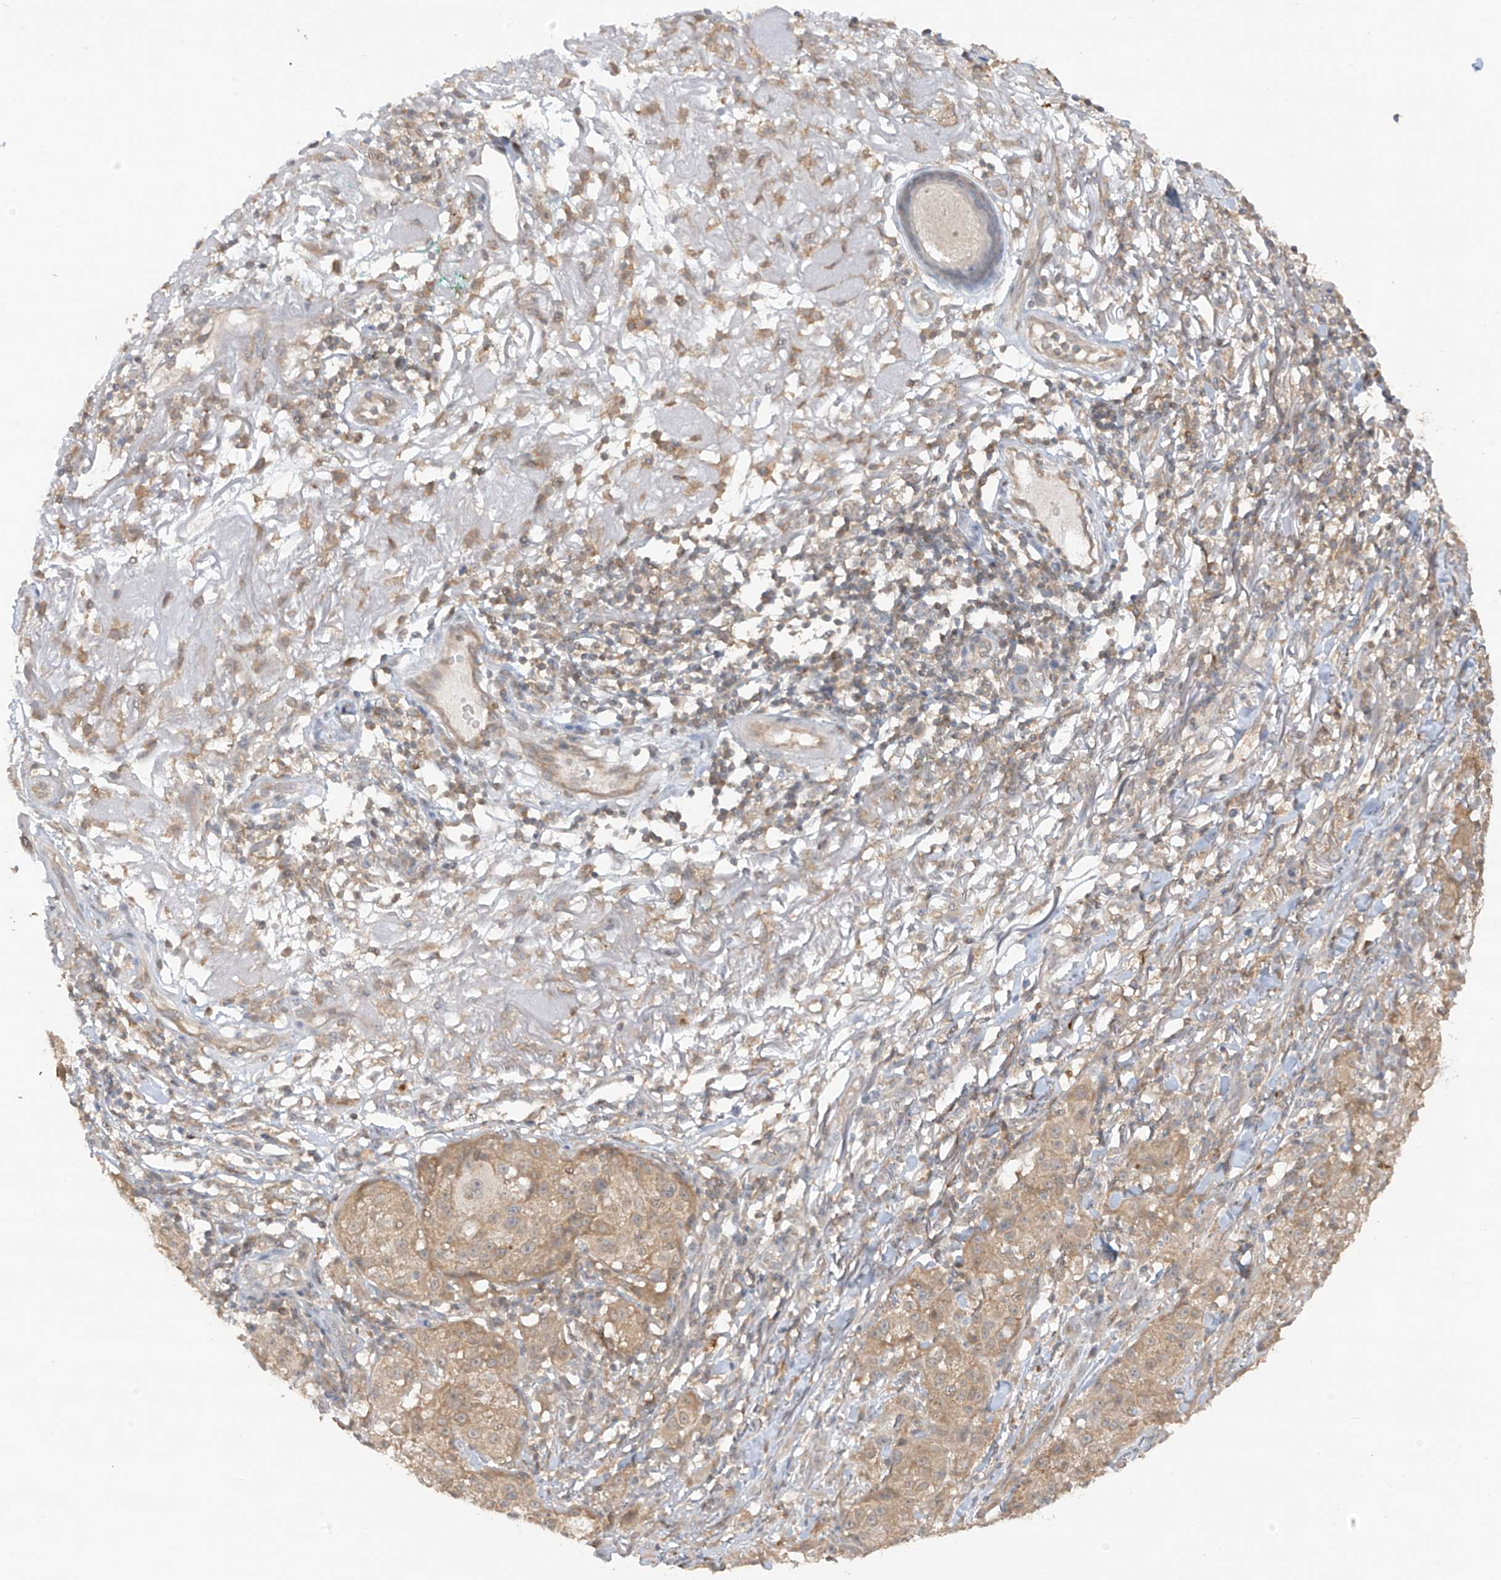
{"staining": {"intensity": "weak", "quantity": ">75%", "location": "cytoplasmic/membranous"}, "tissue": "melanoma", "cell_type": "Tumor cells", "image_type": "cancer", "snomed": [{"axis": "morphology", "description": "Necrosis, NOS"}, {"axis": "morphology", "description": "Malignant melanoma, NOS"}, {"axis": "topography", "description": "Skin"}], "caption": "High-magnification brightfield microscopy of malignant melanoma stained with DAB (brown) and counterstained with hematoxylin (blue). tumor cells exhibit weak cytoplasmic/membranous positivity is identified in about>75% of cells.", "gene": "ANGEL2", "patient": {"sex": "female", "age": 87}}